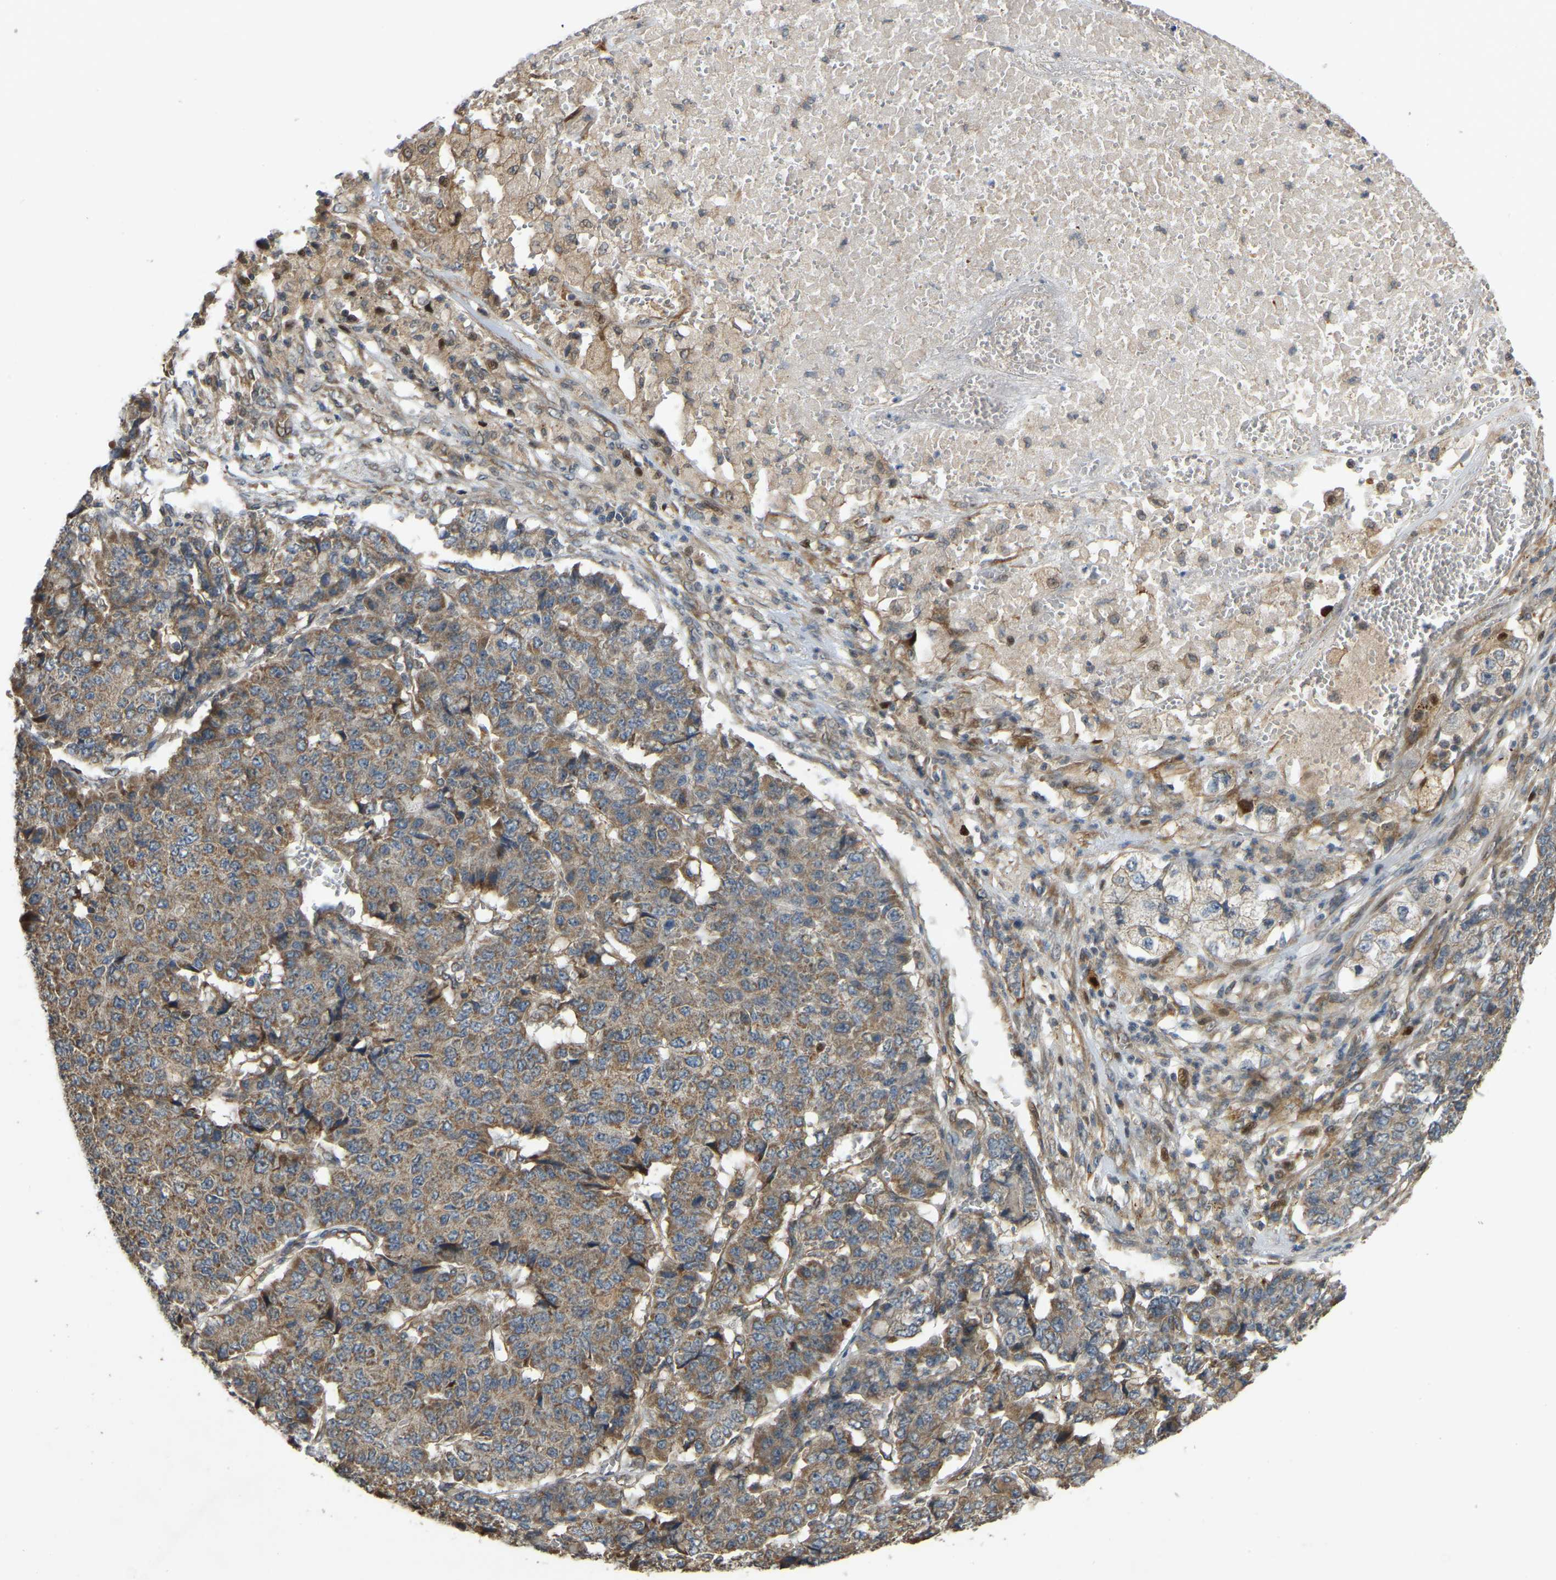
{"staining": {"intensity": "moderate", "quantity": ">75%", "location": "cytoplasmic/membranous"}, "tissue": "pancreatic cancer", "cell_type": "Tumor cells", "image_type": "cancer", "snomed": [{"axis": "morphology", "description": "Adenocarcinoma, NOS"}, {"axis": "topography", "description": "Pancreas"}], "caption": "Human pancreatic adenocarcinoma stained with a brown dye demonstrates moderate cytoplasmic/membranous positive positivity in approximately >75% of tumor cells.", "gene": "C21orf91", "patient": {"sex": "male", "age": 50}}